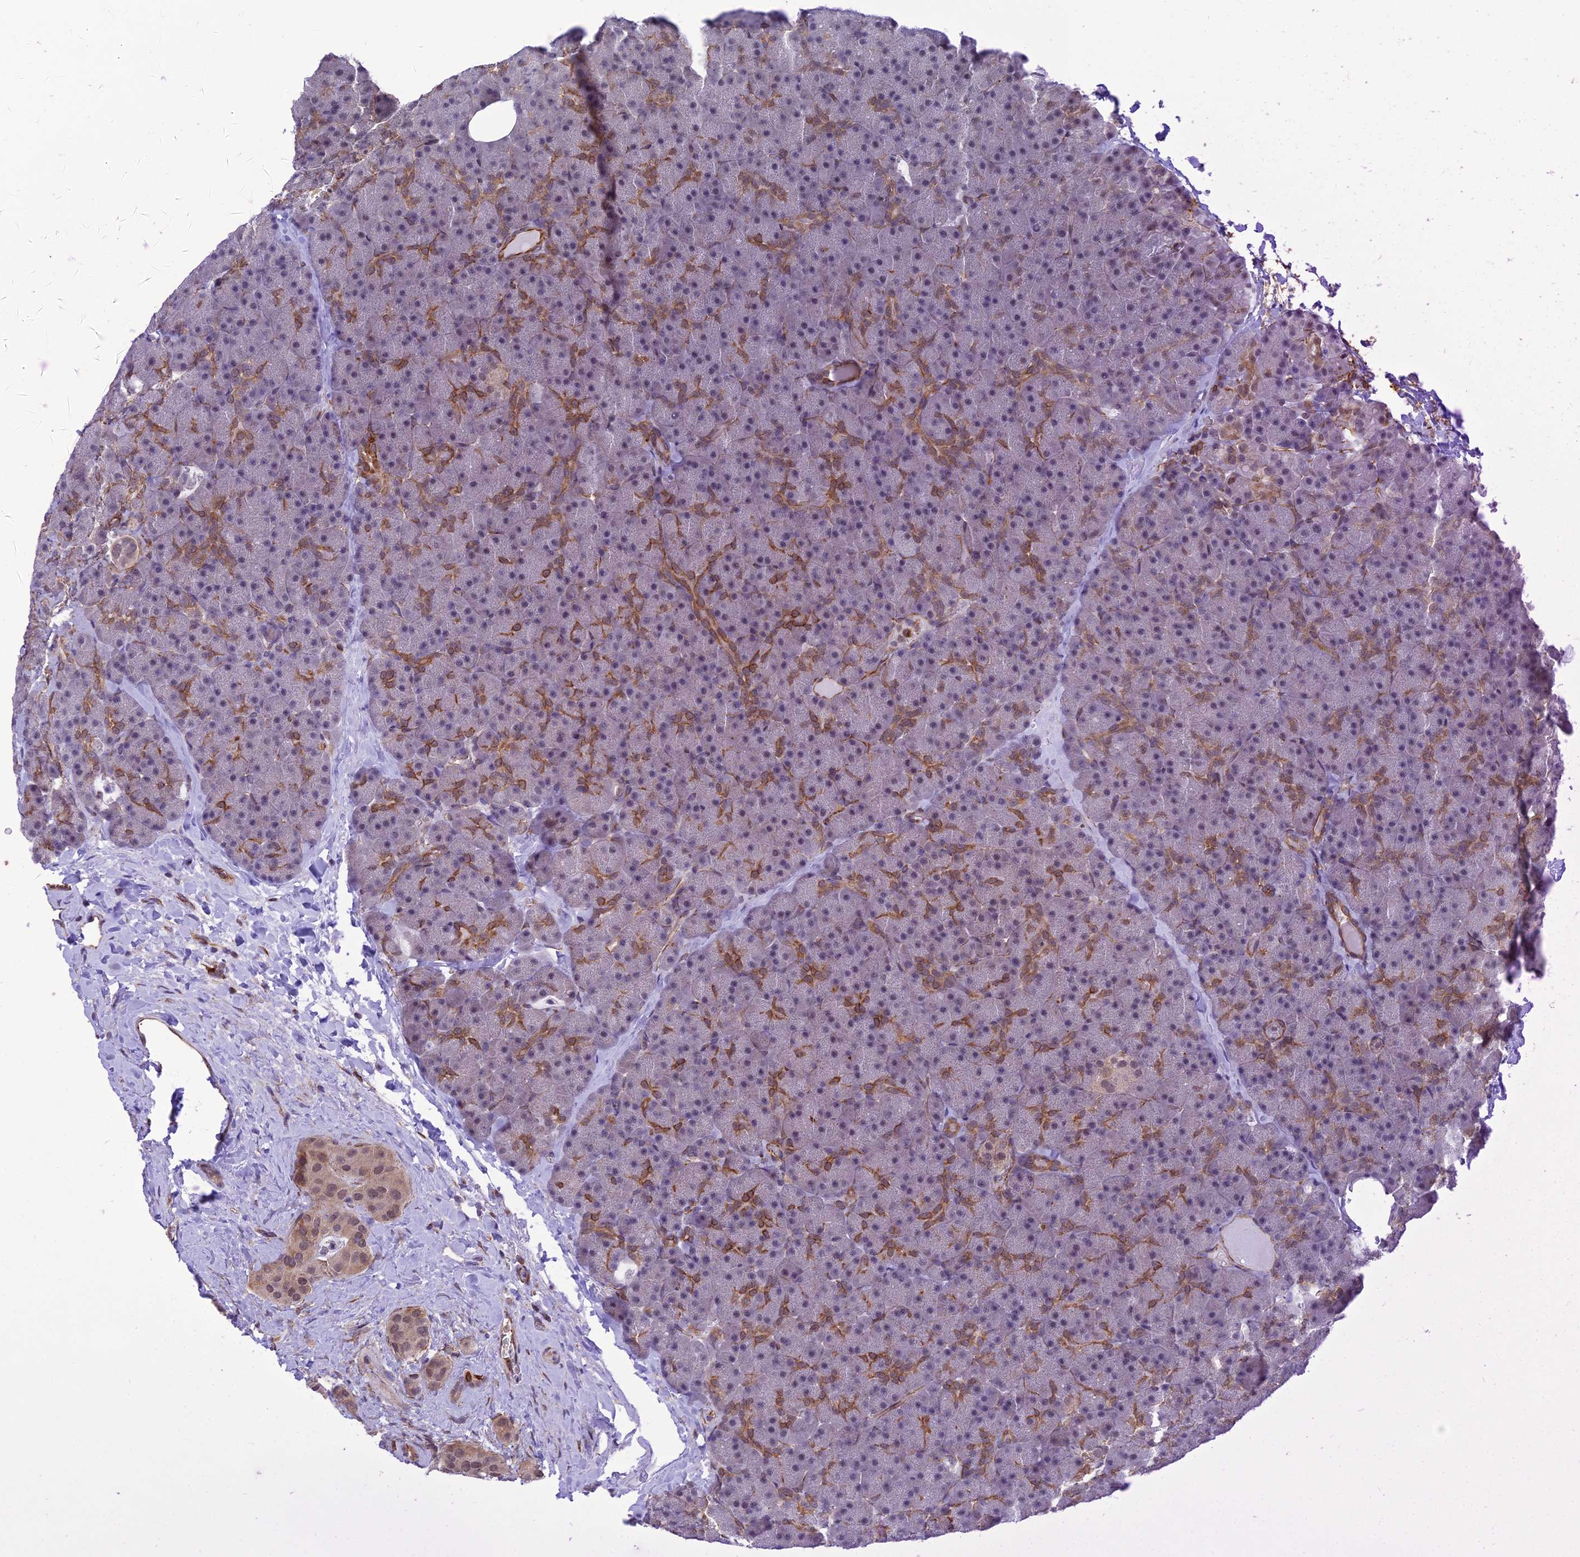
{"staining": {"intensity": "moderate", "quantity": "<25%", "location": "cytoplasmic/membranous"}, "tissue": "pancreas", "cell_type": "Exocrine glandular cells", "image_type": "normal", "snomed": [{"axis": "morphology", "description": "Normal tissue, NOS"}, {"axis": "topography", "description": "Pancreas"}], "caption": "A brown stain labels moderate cytoplasmic/membranous staining of a protein in exocrine glandular cells of unremarkable pancreas.", "gene": "PAGR1", "patient": {"sex": "male", "age": 36}}